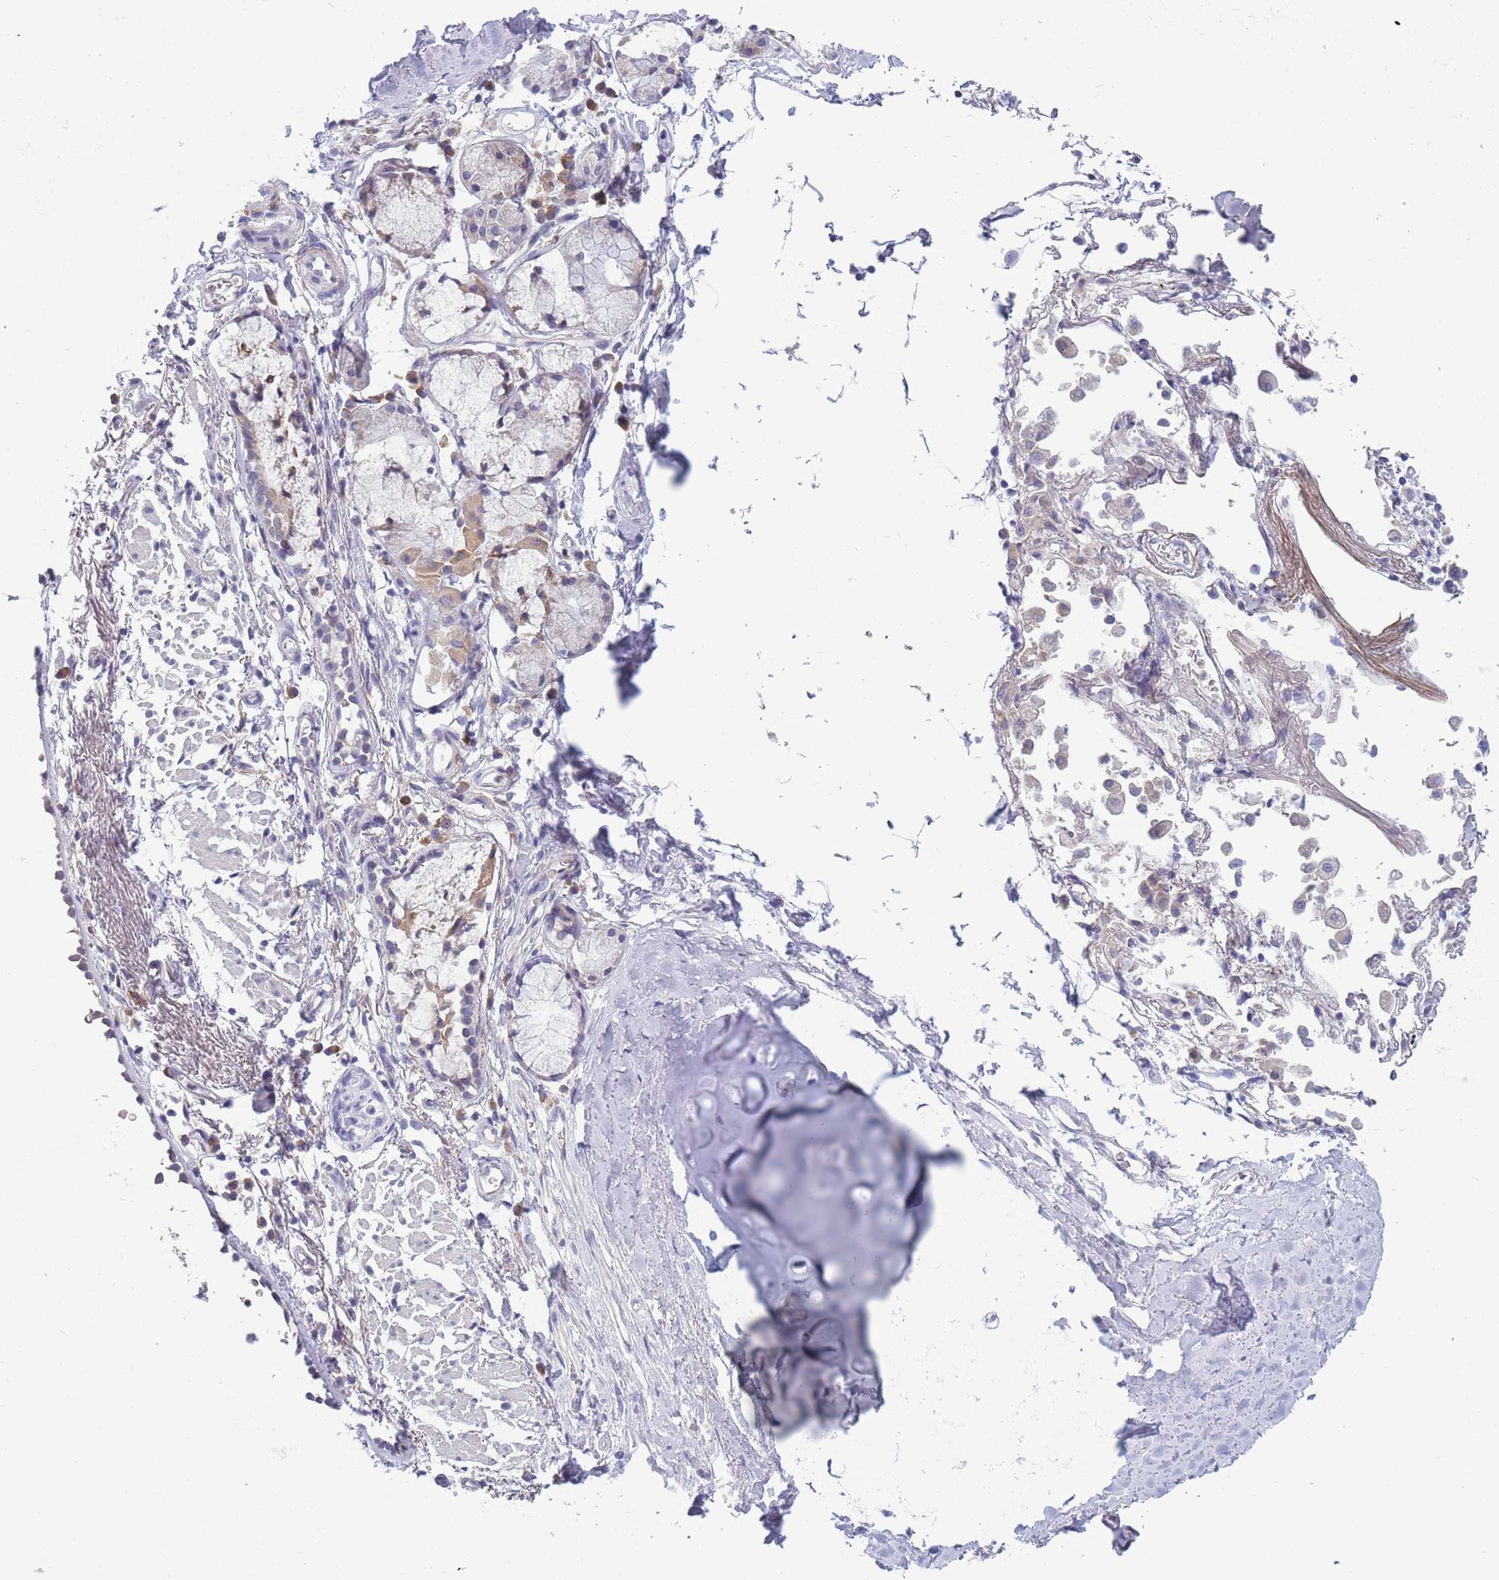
{"staining": {"intensity": "negative", "quantity": "none", "location": "none"}, "tissue": "adipose tissue", "cell_type": "Adipocytes", "image_type": "normal", "snomed": [{"axis": "morphology", "description": "Normal tissue, NOS"}, {"axis": "topography", "description": "Cartilage tissue"}], "caption": "Immunohistochemistry (IHC) image of normal adipose tissue: human adipose tissue stained with DAB (3,3'-diaminobenzidine) exhibits no significant protein expression in adipocytes. (Brightfield microscopy of DAB (3,3'-diaminobenzidine) immunohistochemistry at high magnification).", "gene": "NDUFAF6", "patient": {"sex": "male", "age": 73}}